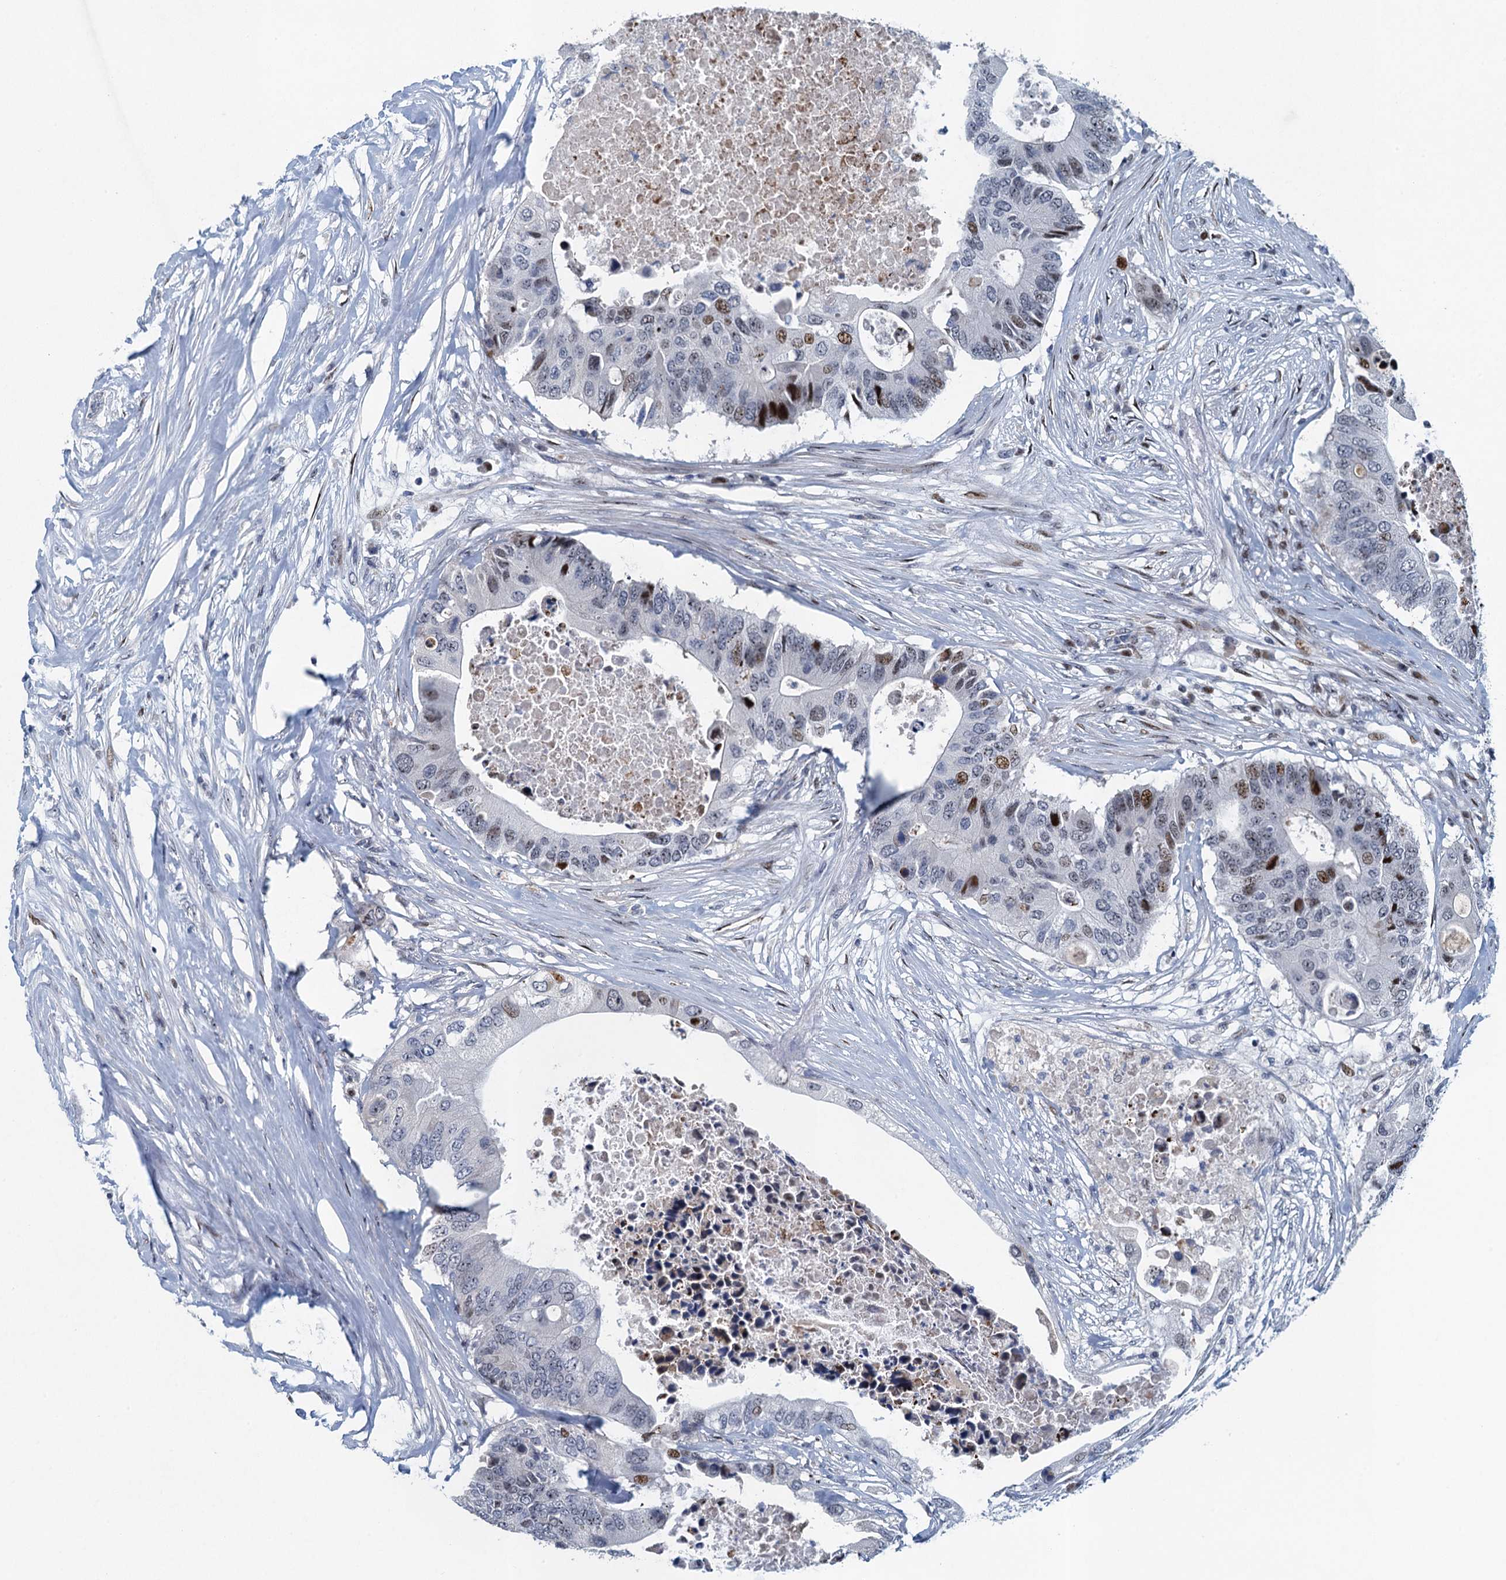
{"staining": {"intensity": "moderate", "quantity": "<25%", "location": "nuclear"}, "tissue": "colorectal cancer", "cell_type": "Tumor cells", "image_type": "cancer", "snomed": [{"axis": "morphology", "description": "Adenocarcinoma, NOS"}, {"axis": "topography", "description": "Colon"}], "caption": "Colorectal adenocarcinoma stained with DAB (3,3'-diaminobenzidine) immunohistochemistry (IHC) reveals low levels of moderate nuclear expression in approximately <25% of tumor cells.", "gene": "ANKRD13D", "patient": {"sex": "male", "age": 71}}